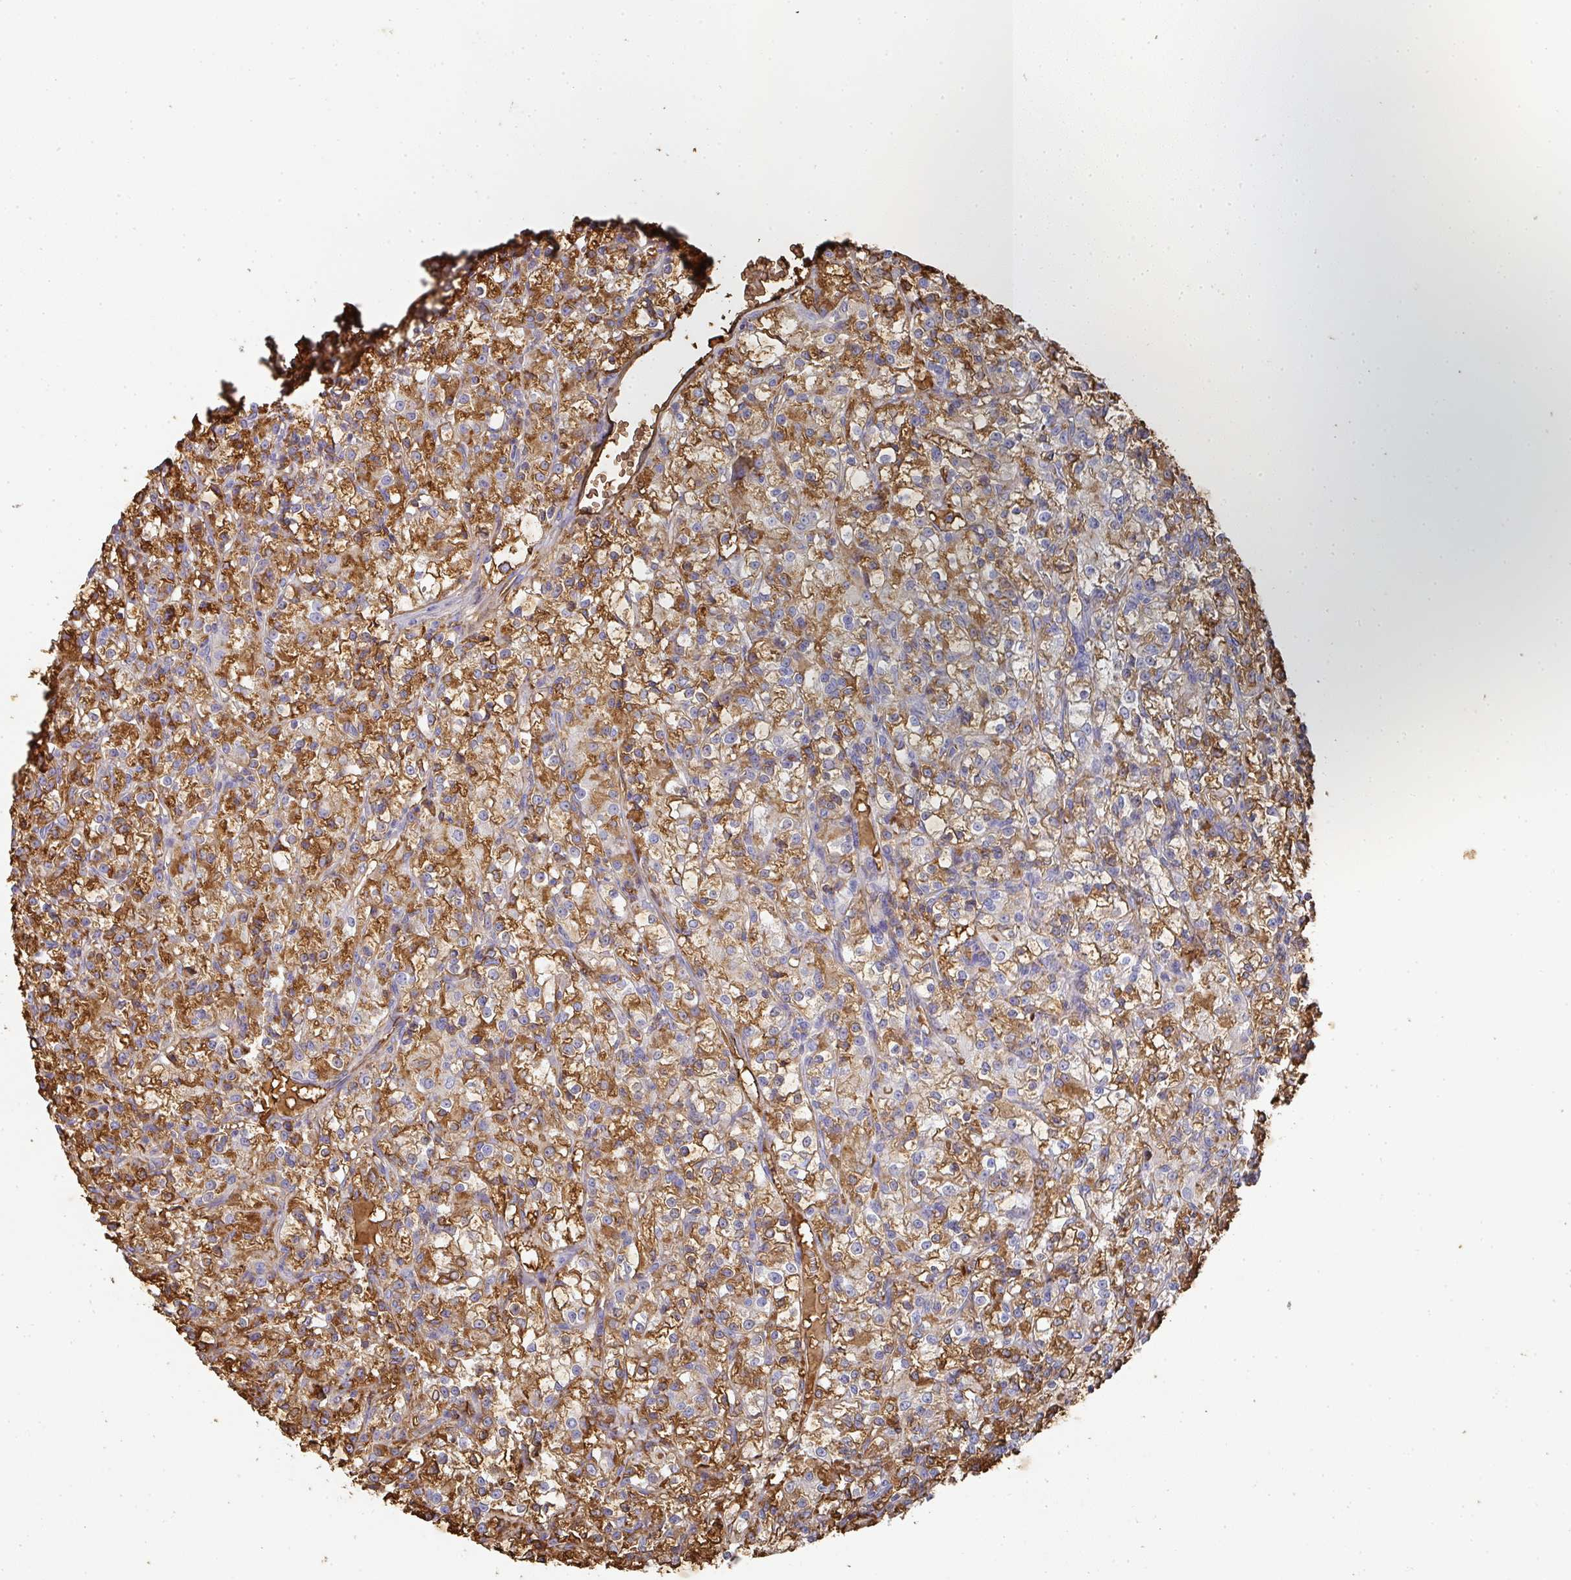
{"staining": {"intensity": "moderate", "quantity": "25%-75%", "location": "cytoplasmic/membranous"}, "tissue": "renal cancer", "cell_type": "Tumor cells", "image_type": "cancer", "snomed": [{"axis": "morphology", "description": "Adenocarcinoma, NOS"}, {"axis": "topography", "description": "Kidney"}], "caption": "Brown immunohistochemical staining in adenocarcinoma (renal) exhibits moderate cytoplasmic/membranous staining in approximately 25%-75% of tumor cells.", "gene": "ALB", "patient": {"sex": "female", "age": 59}}